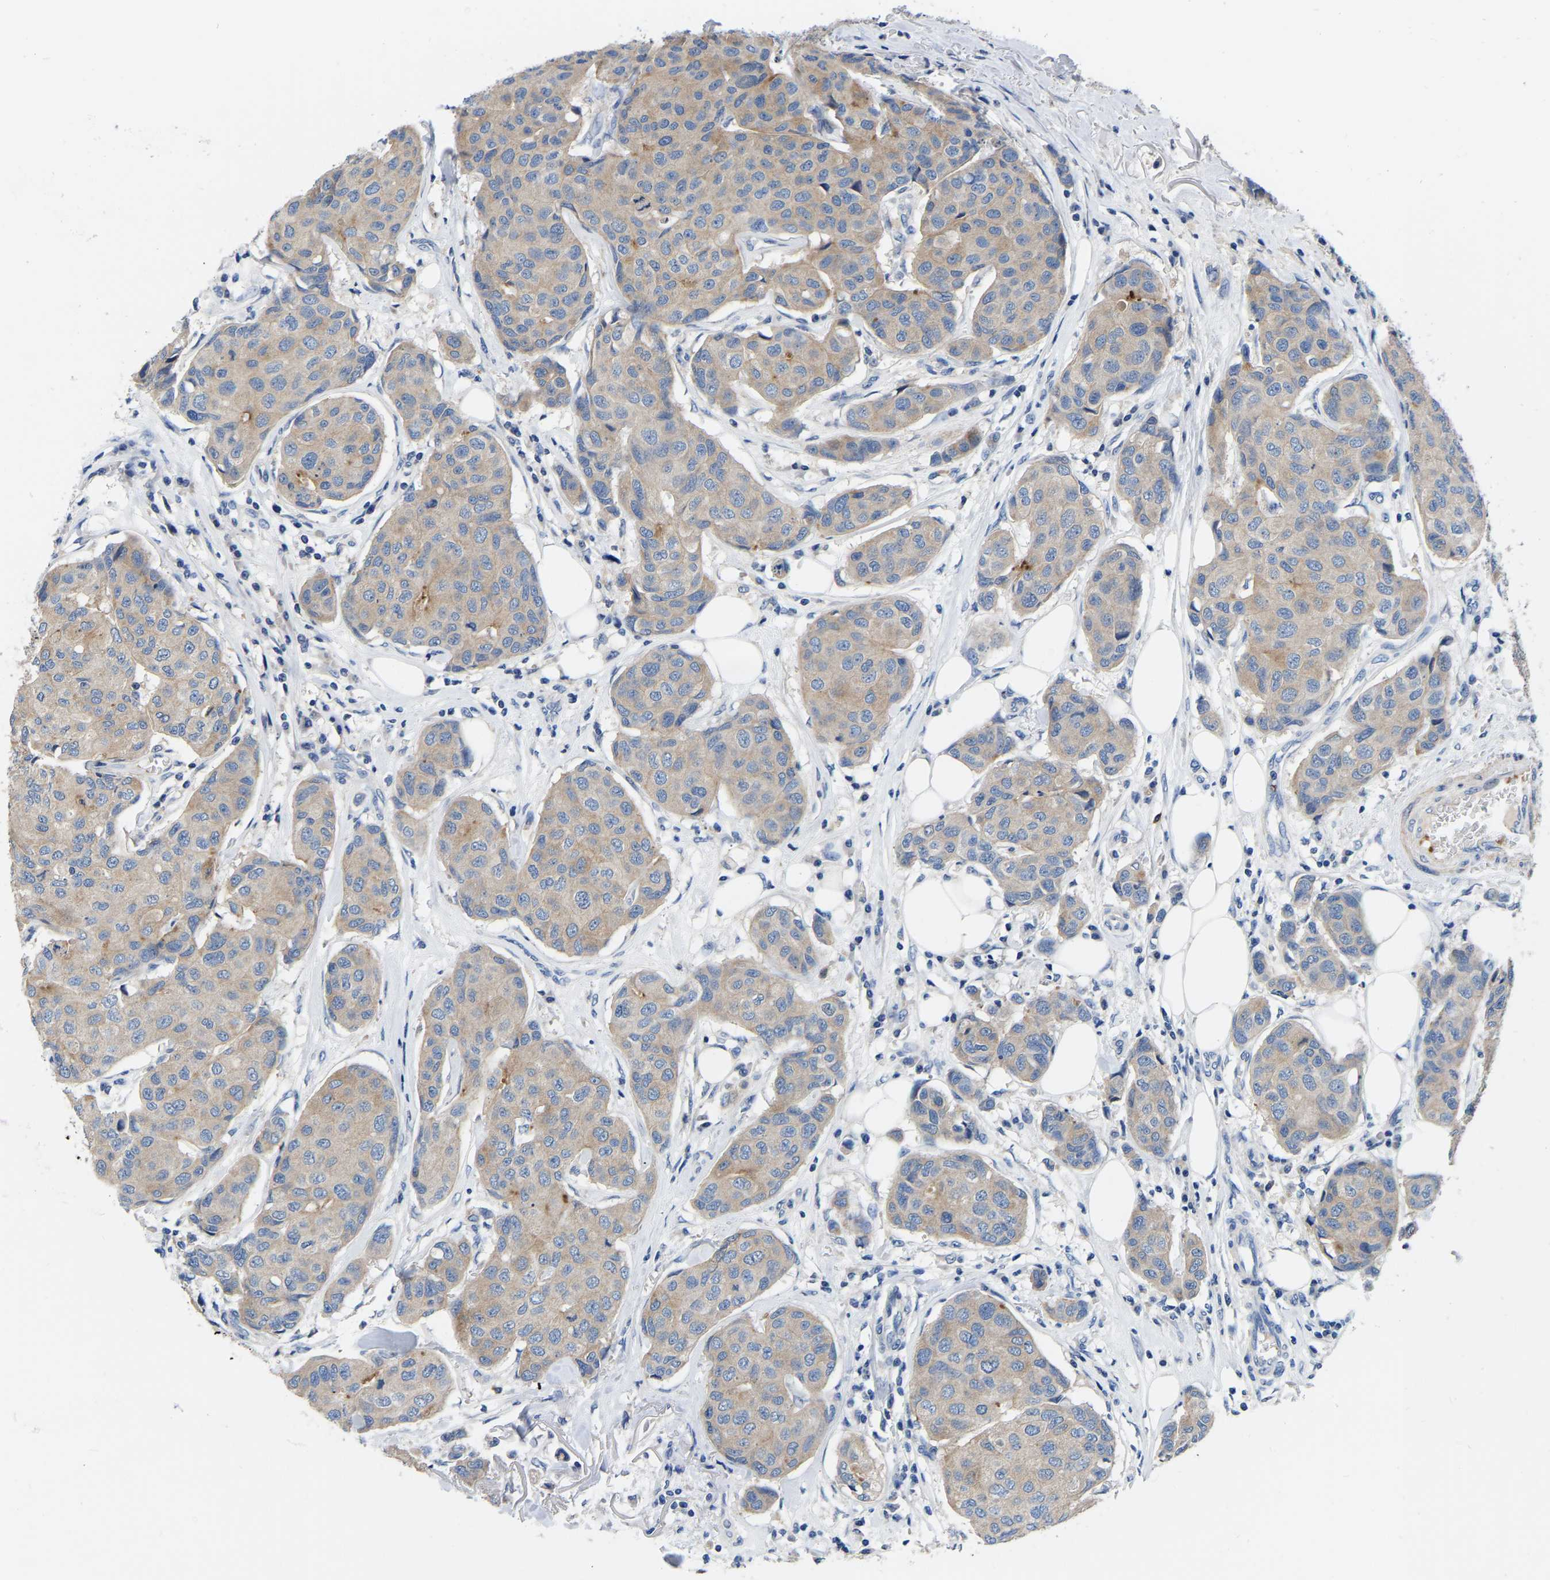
{"staining": {"intensity": "weak", "quantity": ">75%", "location": "cytoplasmic/membranous"}, "tissue": "breast cancer", "cell_type": "Tumor cells", "image_type": "cancer", "snomed": [{"axis": "morphology", "description": "Duct carcinoma"}, {"axis": "topography", "description": "Breast"}], "caption": "A histopathology image of human breast cancer (intraductal carcinoma) stained for a protein demonstrates weak cytoplasmic/membranous brown staining in tumor cells.", "gene": "RAB27B", "patient": {"sex": "female", "age": 80}}